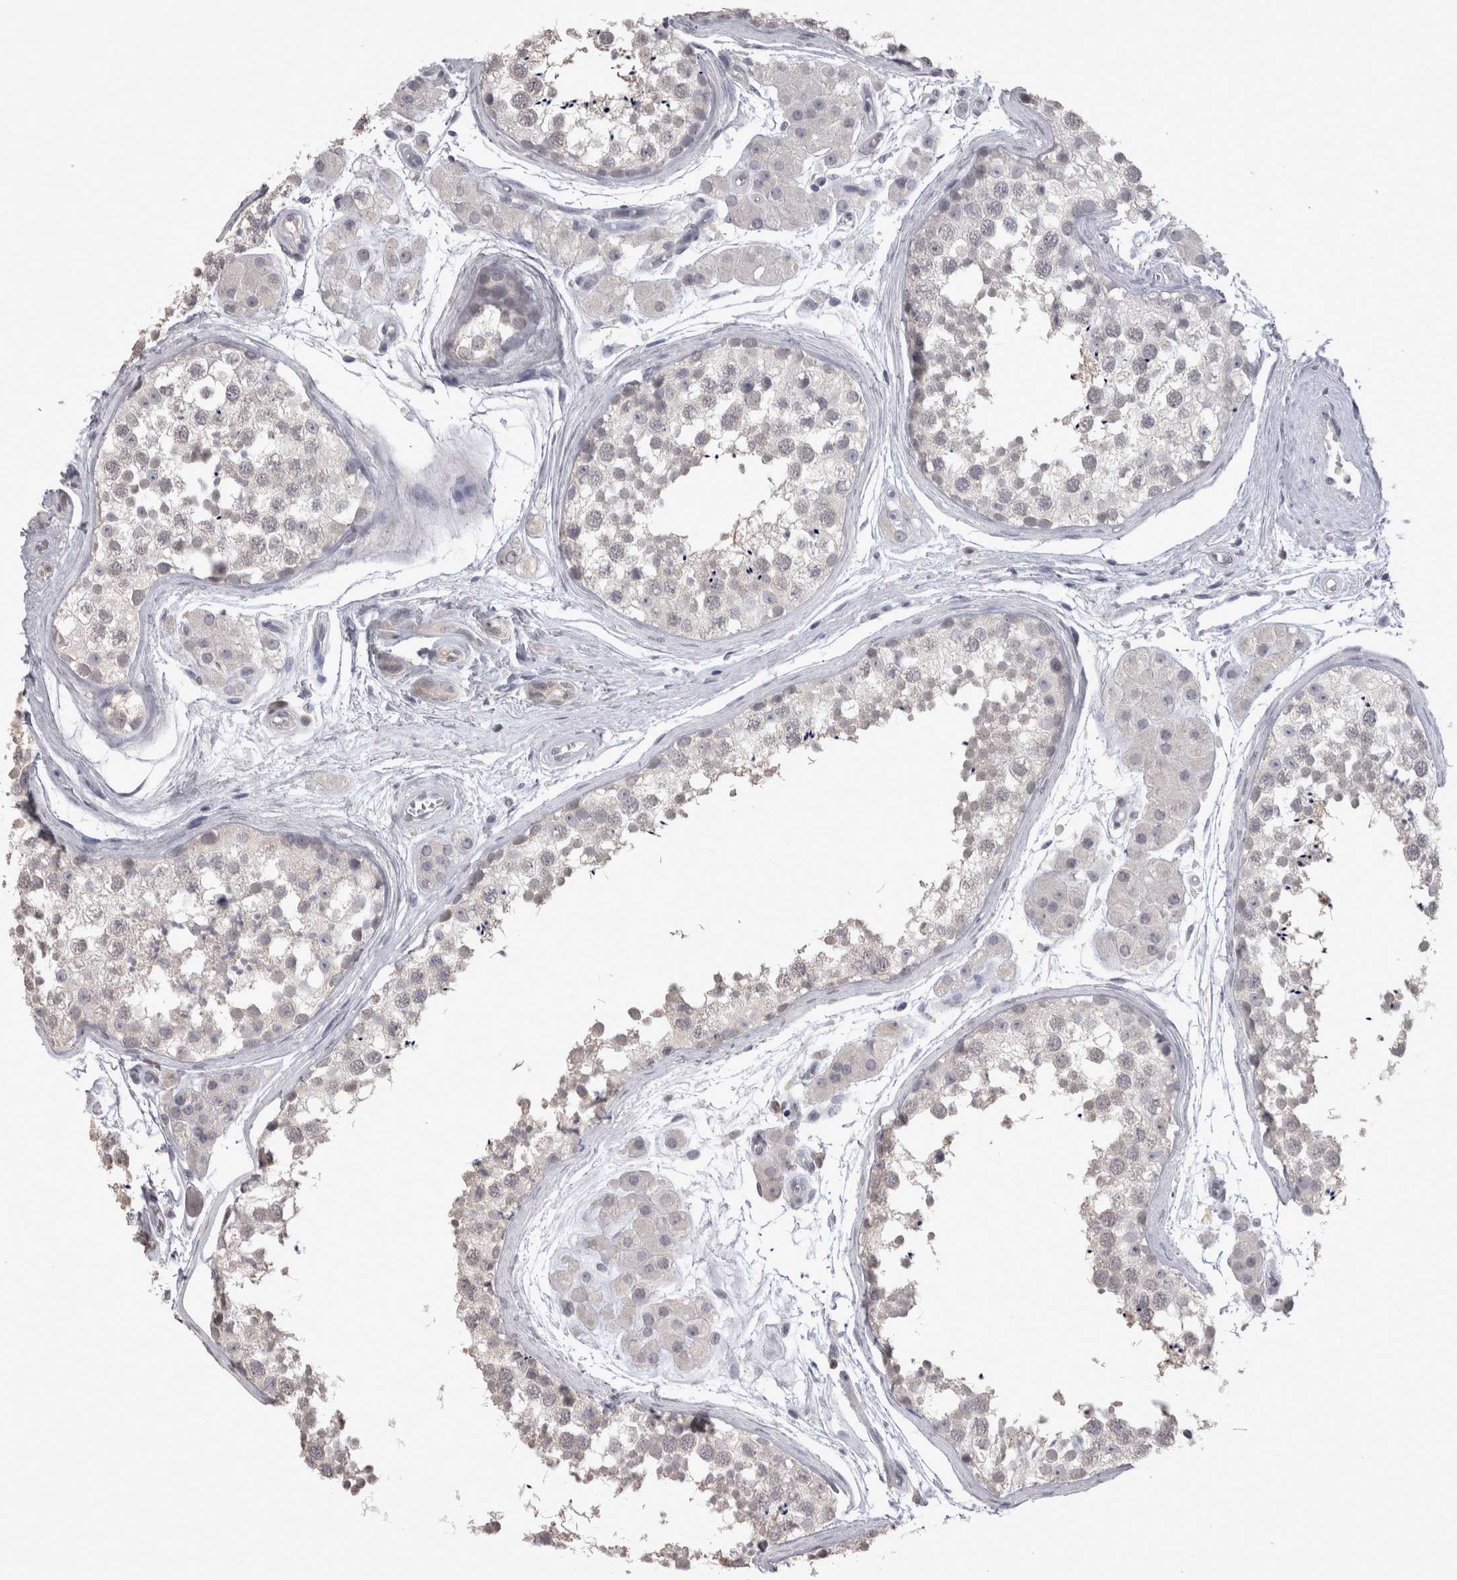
{"staining": {"intensity": "weak", "quantity": "<25%", "location": "cytoplasmic/membranous"}, "tissue": "testis", "cell_type": "Cells in seminiferous ducts", "image_type": "normal", "snomed": [{"axis": "morphology", "description": "Normal tissue, NOS"}, {"axis": "topography", "description": "Testis"}], "caption": "Cells in seminiferous ducts are negative for brown protein staining in unremarkable testis.", "gene": "LAX1", "patient": {"sex": "male", "age": 56}}